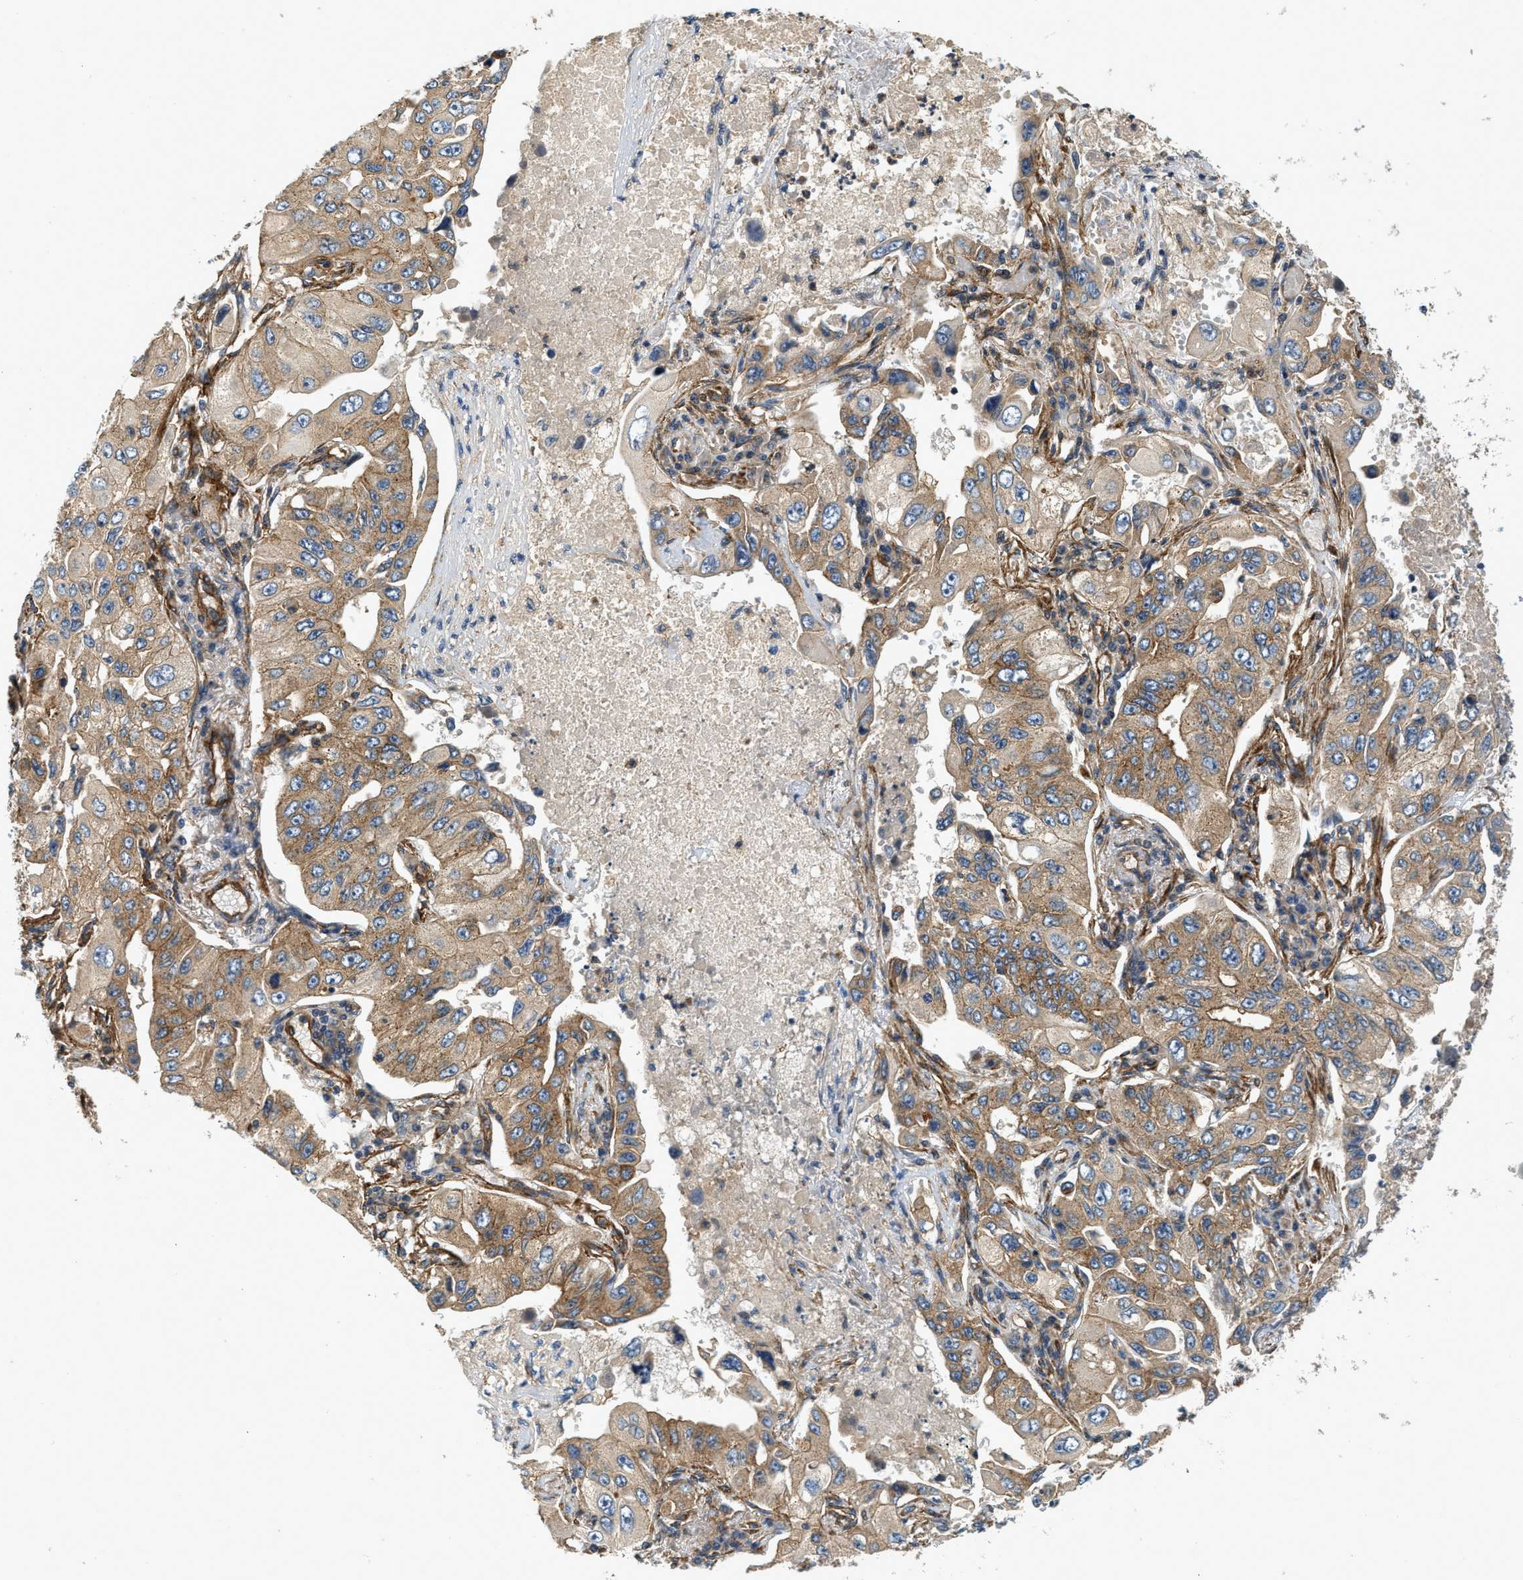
{"staining": {"intensity": "moderate", "quantity": ">75%", "location": "cytoplasmic/membranous"}, "tissue": "lung cancer", "cell_type": "Tumor cells", "image_type": "cancer", "snomed": [{"axis": "morphology", "description": "Adenocarcinoma, NOS"}, {"axis": "topography", "description": "Lung"}], "caption": "Protein staining of lung cancer (adenocarcinoma) tissue demonstrates moderate cytoplasmic/membranous staining in about >75% of tumor cells.", "gene": "HIP1", "patient": {"sex": "male", "age": 84}}